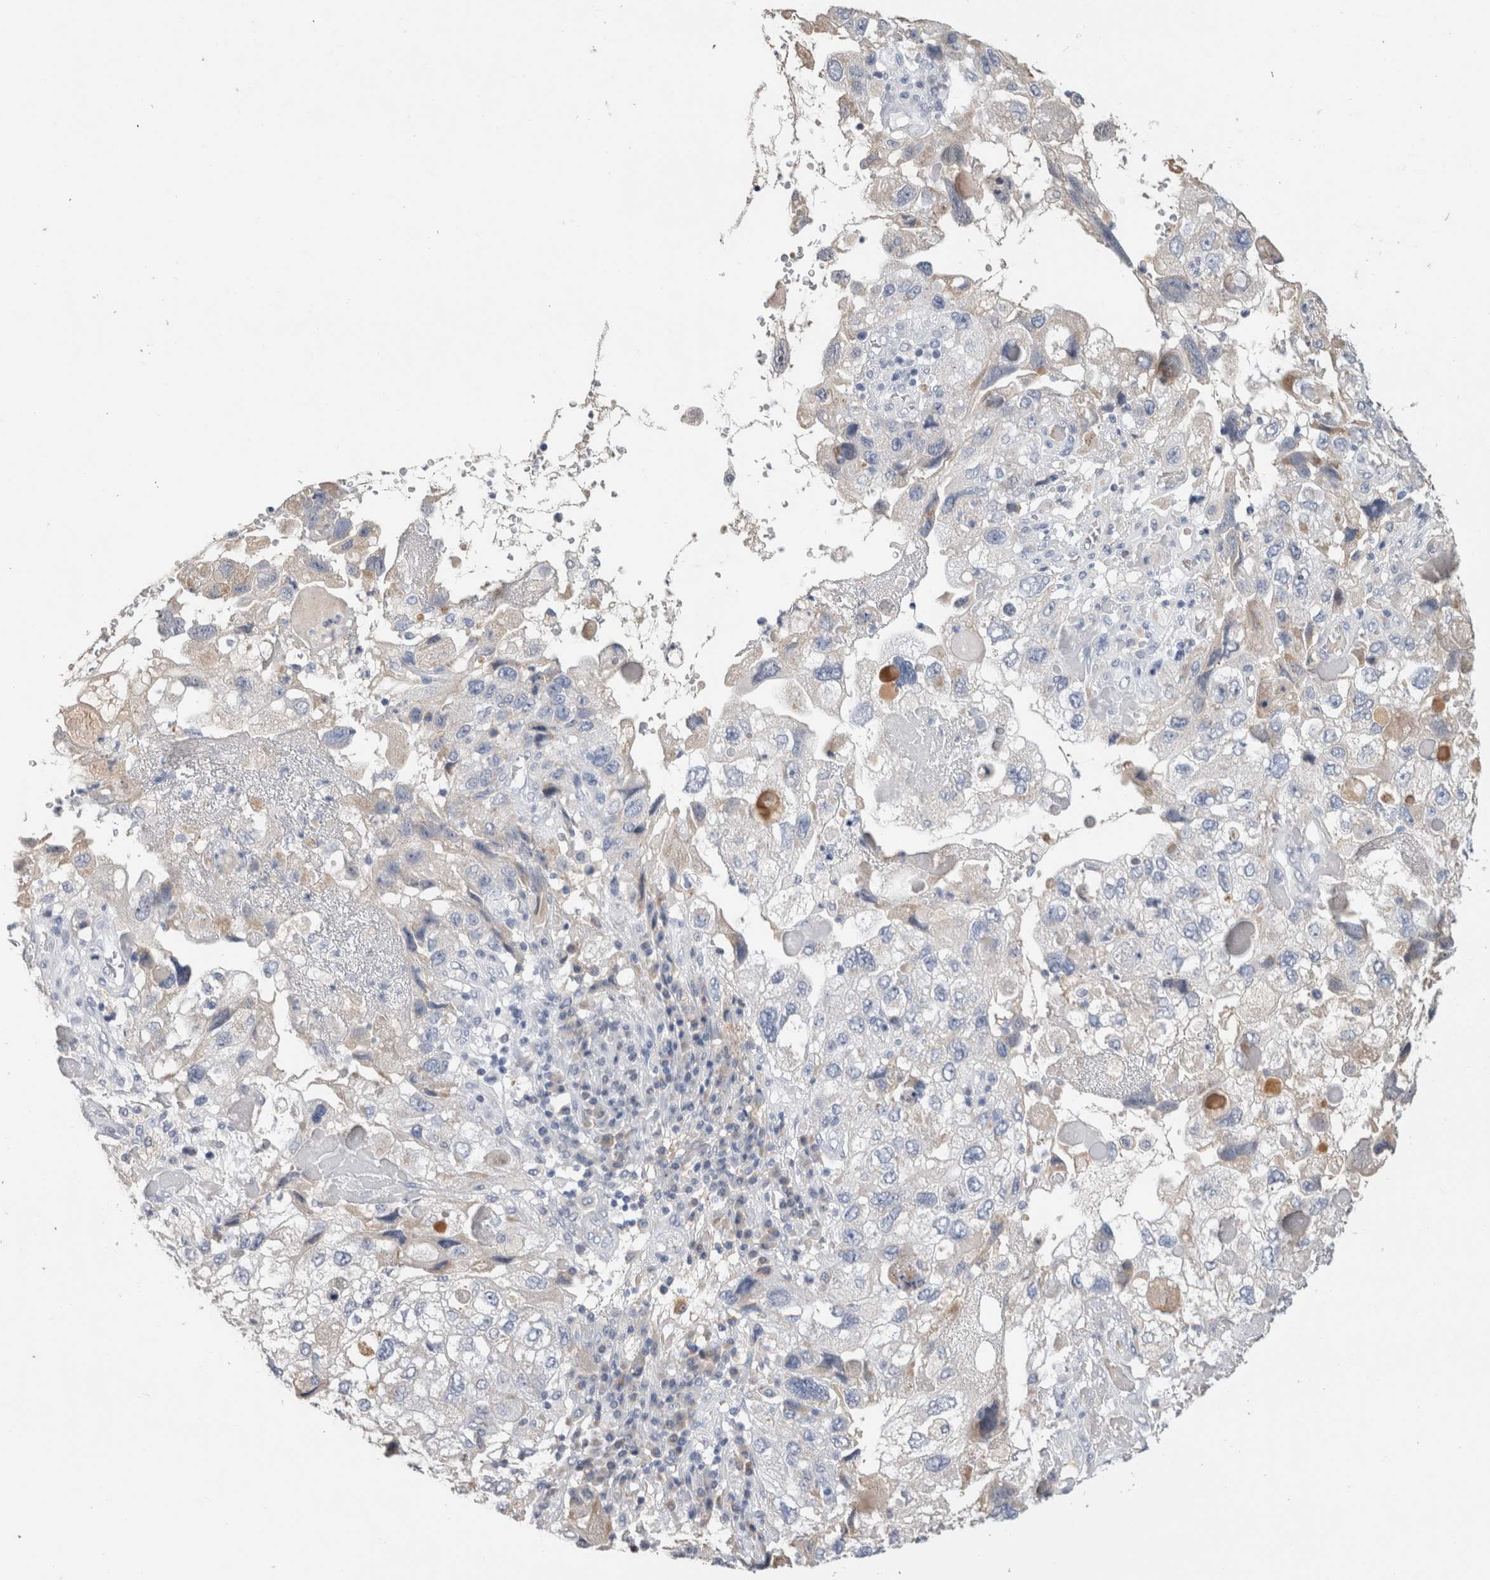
{"staining": {"intensity": "negative", "quantity": "none", "location": "none"}, "tissue": "endometrial cancer", "cell_type": "Tumor cells", "image_type": "cancer", "snomed": [{"axis": "morphology", "description": "Adenocarcinoma, NOS"}, {"axis": "topography", "description": "Endometrium"}], "caption": "IHC photomicrograph of neoplastic tissue: human endometrial cancer (adenocarcinoma) stained with DAB (3,3'-diaminobenzidine) exhibits no significant protein positivity in tumor cells.", "gene": "SCGB1A1", "patient": {"sex": "female", "age": 49}}